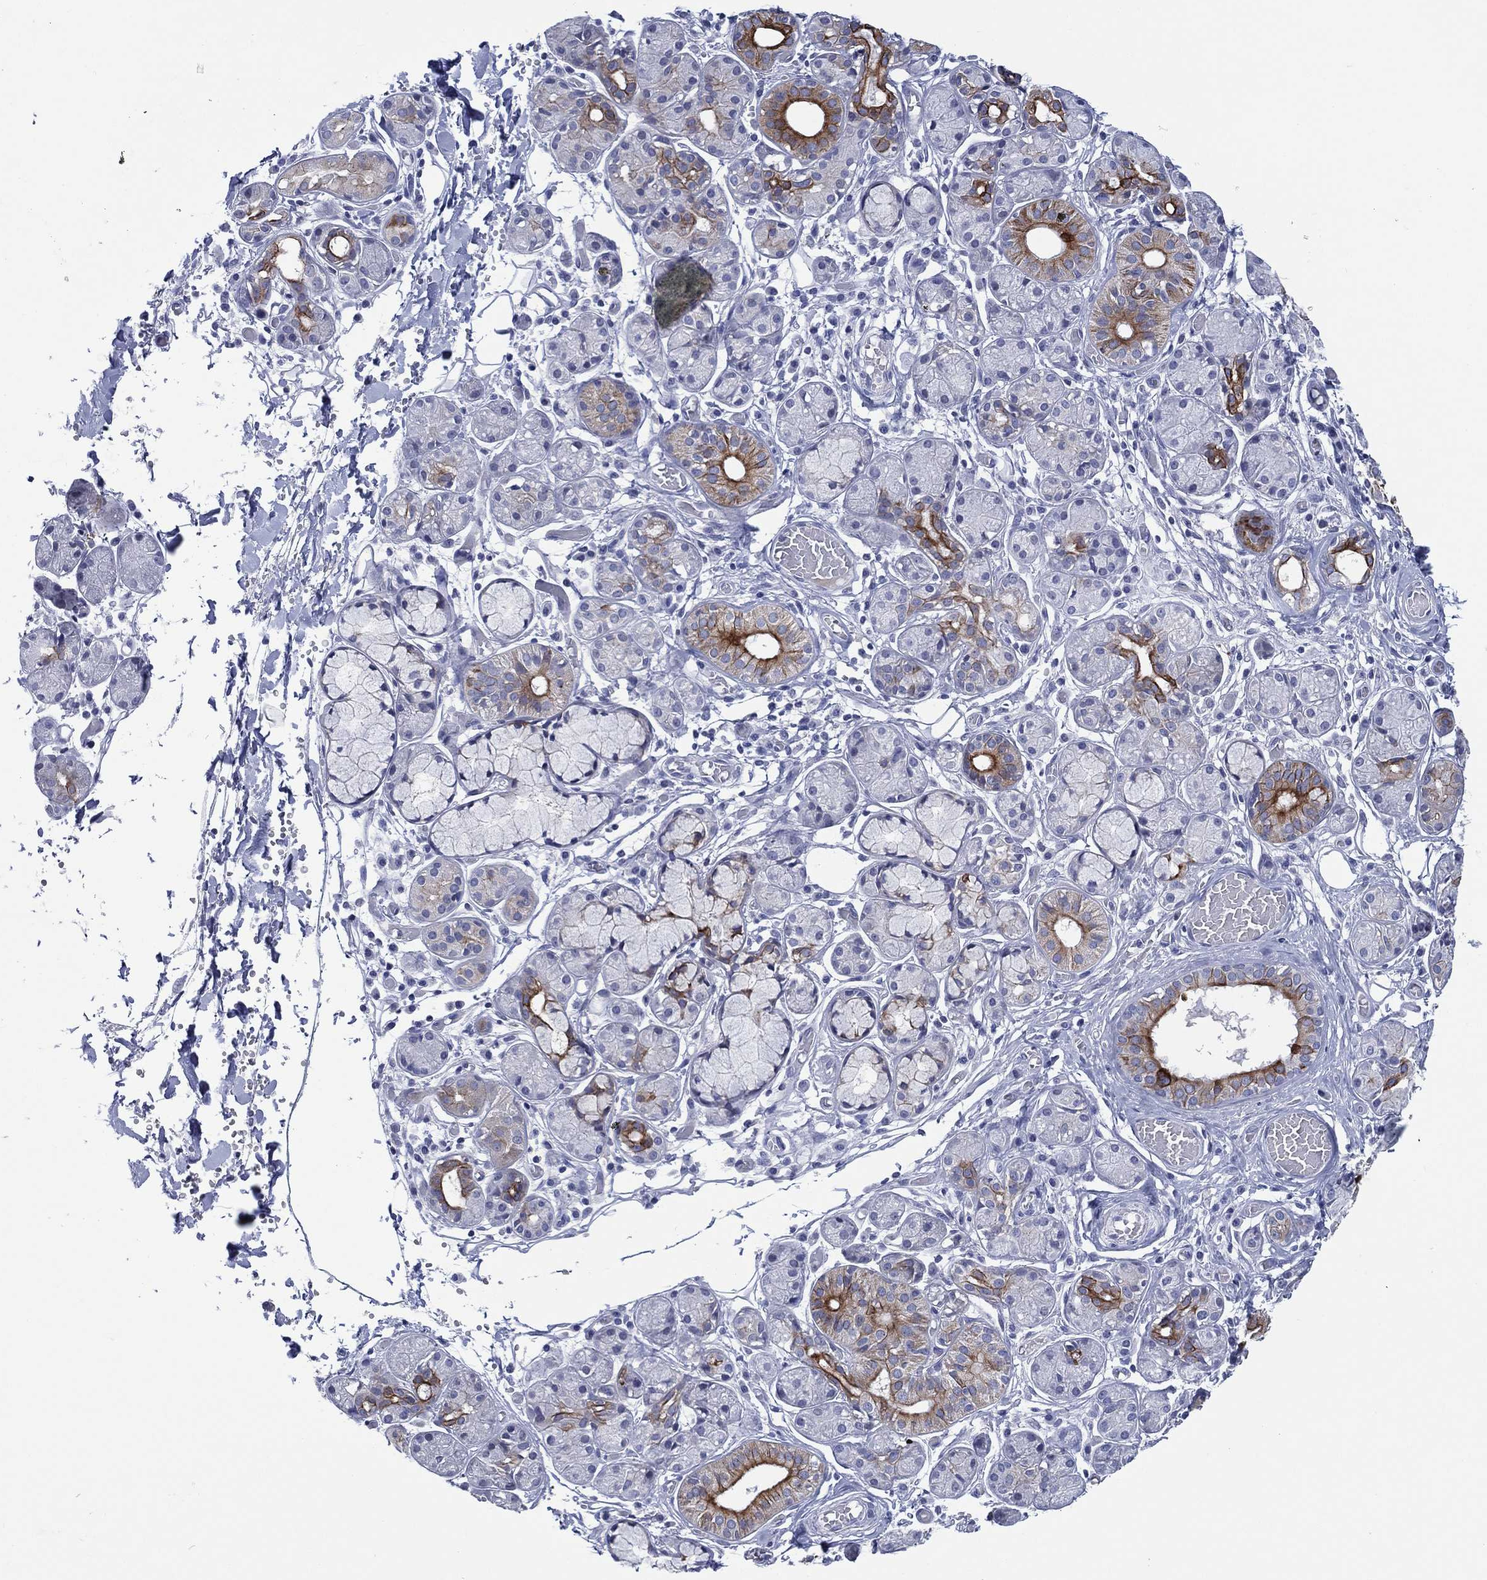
{"staining": {"intensity": "strong", "quantity": "<25%", "location": "cytoplasmic/membranous"}, "tissue": "salivary gland", "cell_type": "Glandular cells", "image_type": "normal", "snomed": [{"axis": "morphology", "description": "Normal tissue, NOS"}, {"axis": "topography", "description": "Salivary gland"}, {"axis": "topography", "description": "Peripheral nerve tissue"}], "caption": "Brown immunohistochemical staining in normal salivary gland reveals strong cytoplasmic/membranous staining in approximately <25% of glandular cells. The protein is stained brown, and the nuclei are stained in blue (DAB (3,3'-diaminobenzidine) IHC with brightfield microscopy, high magnification).", "gene": "TRIM31", "patient": {"sex": "male", "age": 71}}